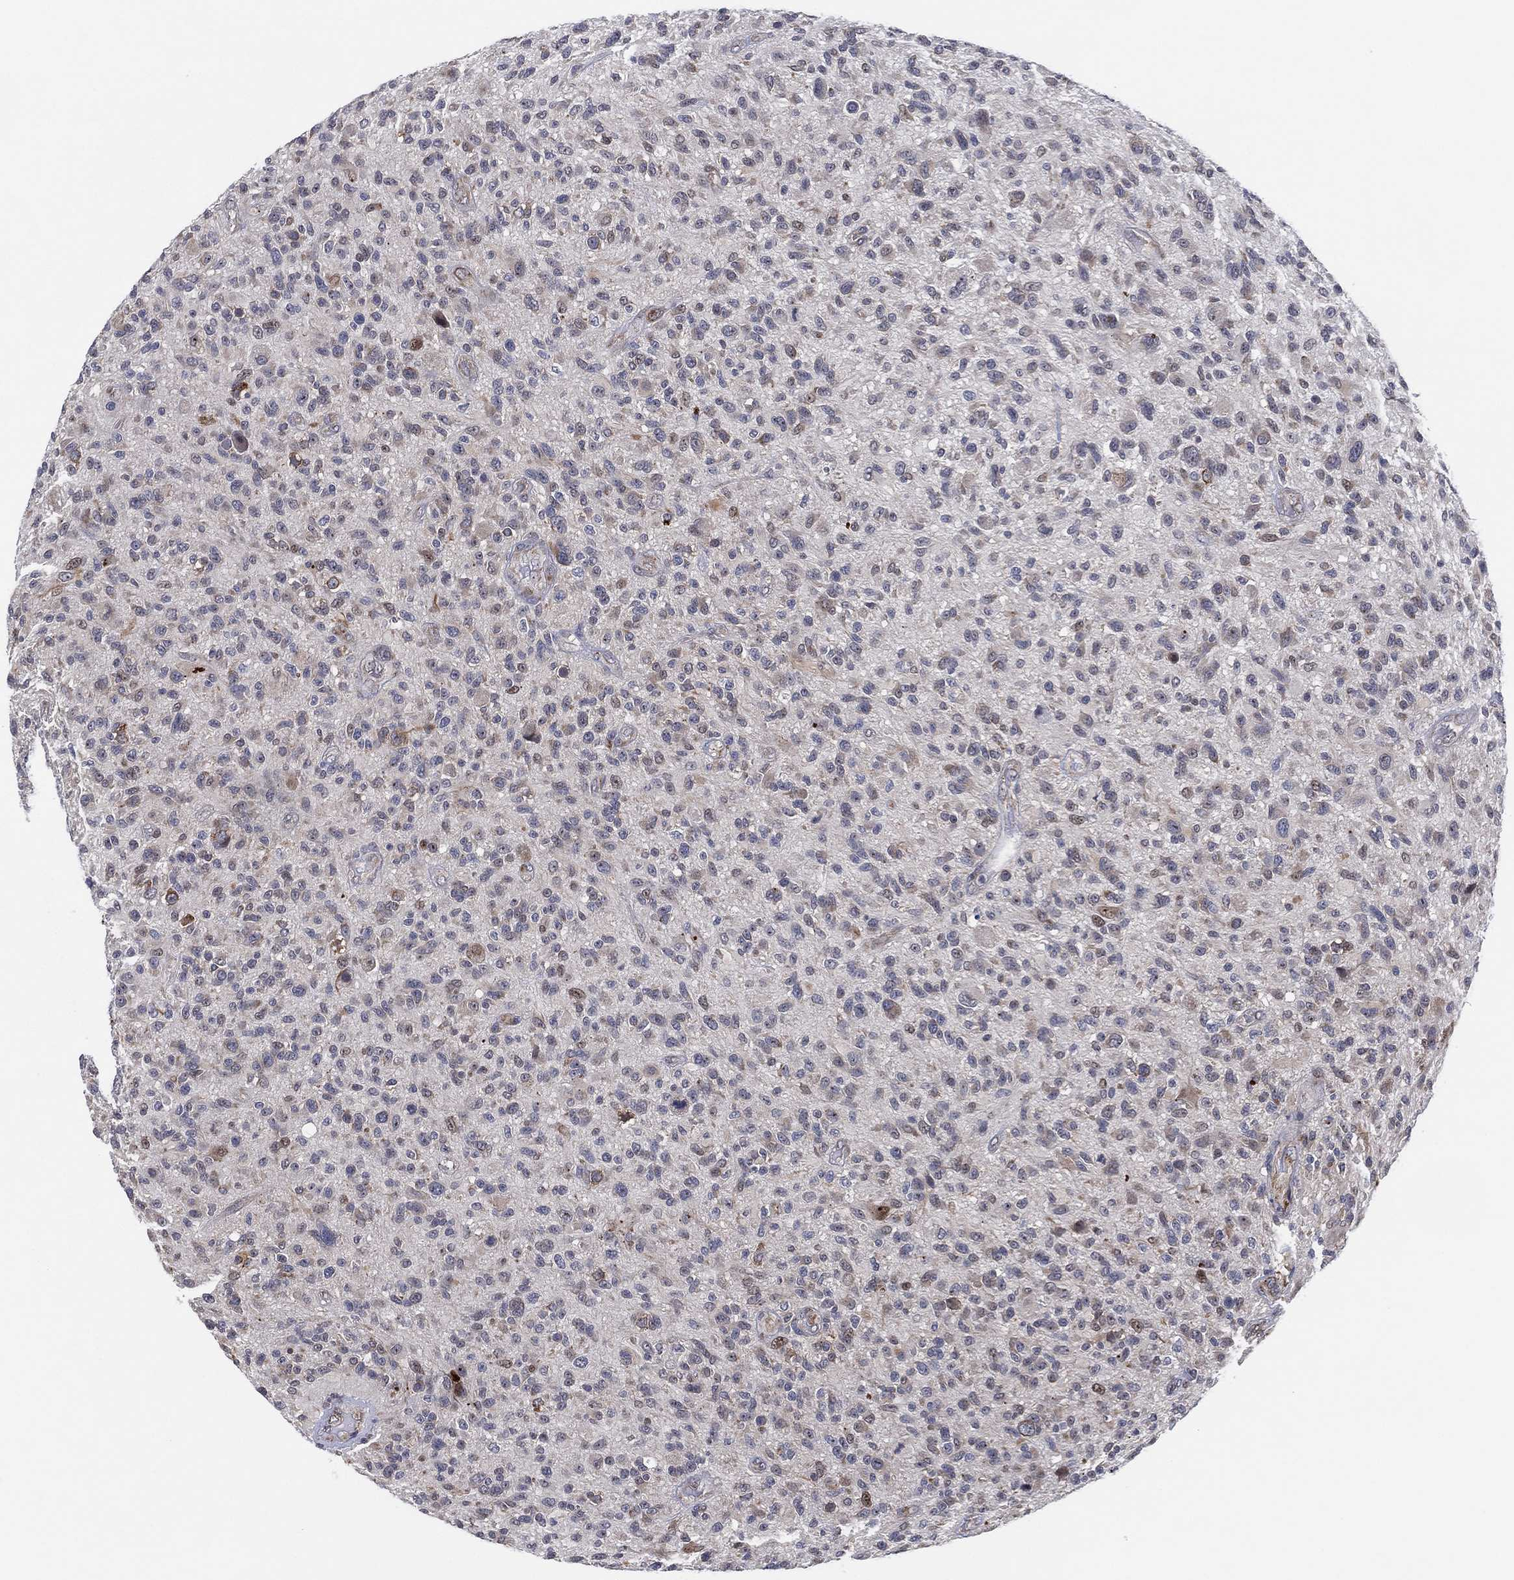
{"staining": {"intensity": "weak", "quantity": "<25%", "location": "cytoplasmic/membranous"}, "tissue": "glioma", "cell_type": "Tumor cells", "image_type": "cancer", "snomed": [{"axis": "morphology", "description": "Glioma, malignant, High grade"}, {"axis": "topography", "description": "Brain"}], "caption": "A high-resolution histopathology image shows IHC staining of malignant glioma (high-grade), which displays no significant expression in tumor cells.", "gene": "FAM104A", "patient": {"sex": "male", "age": 47}}